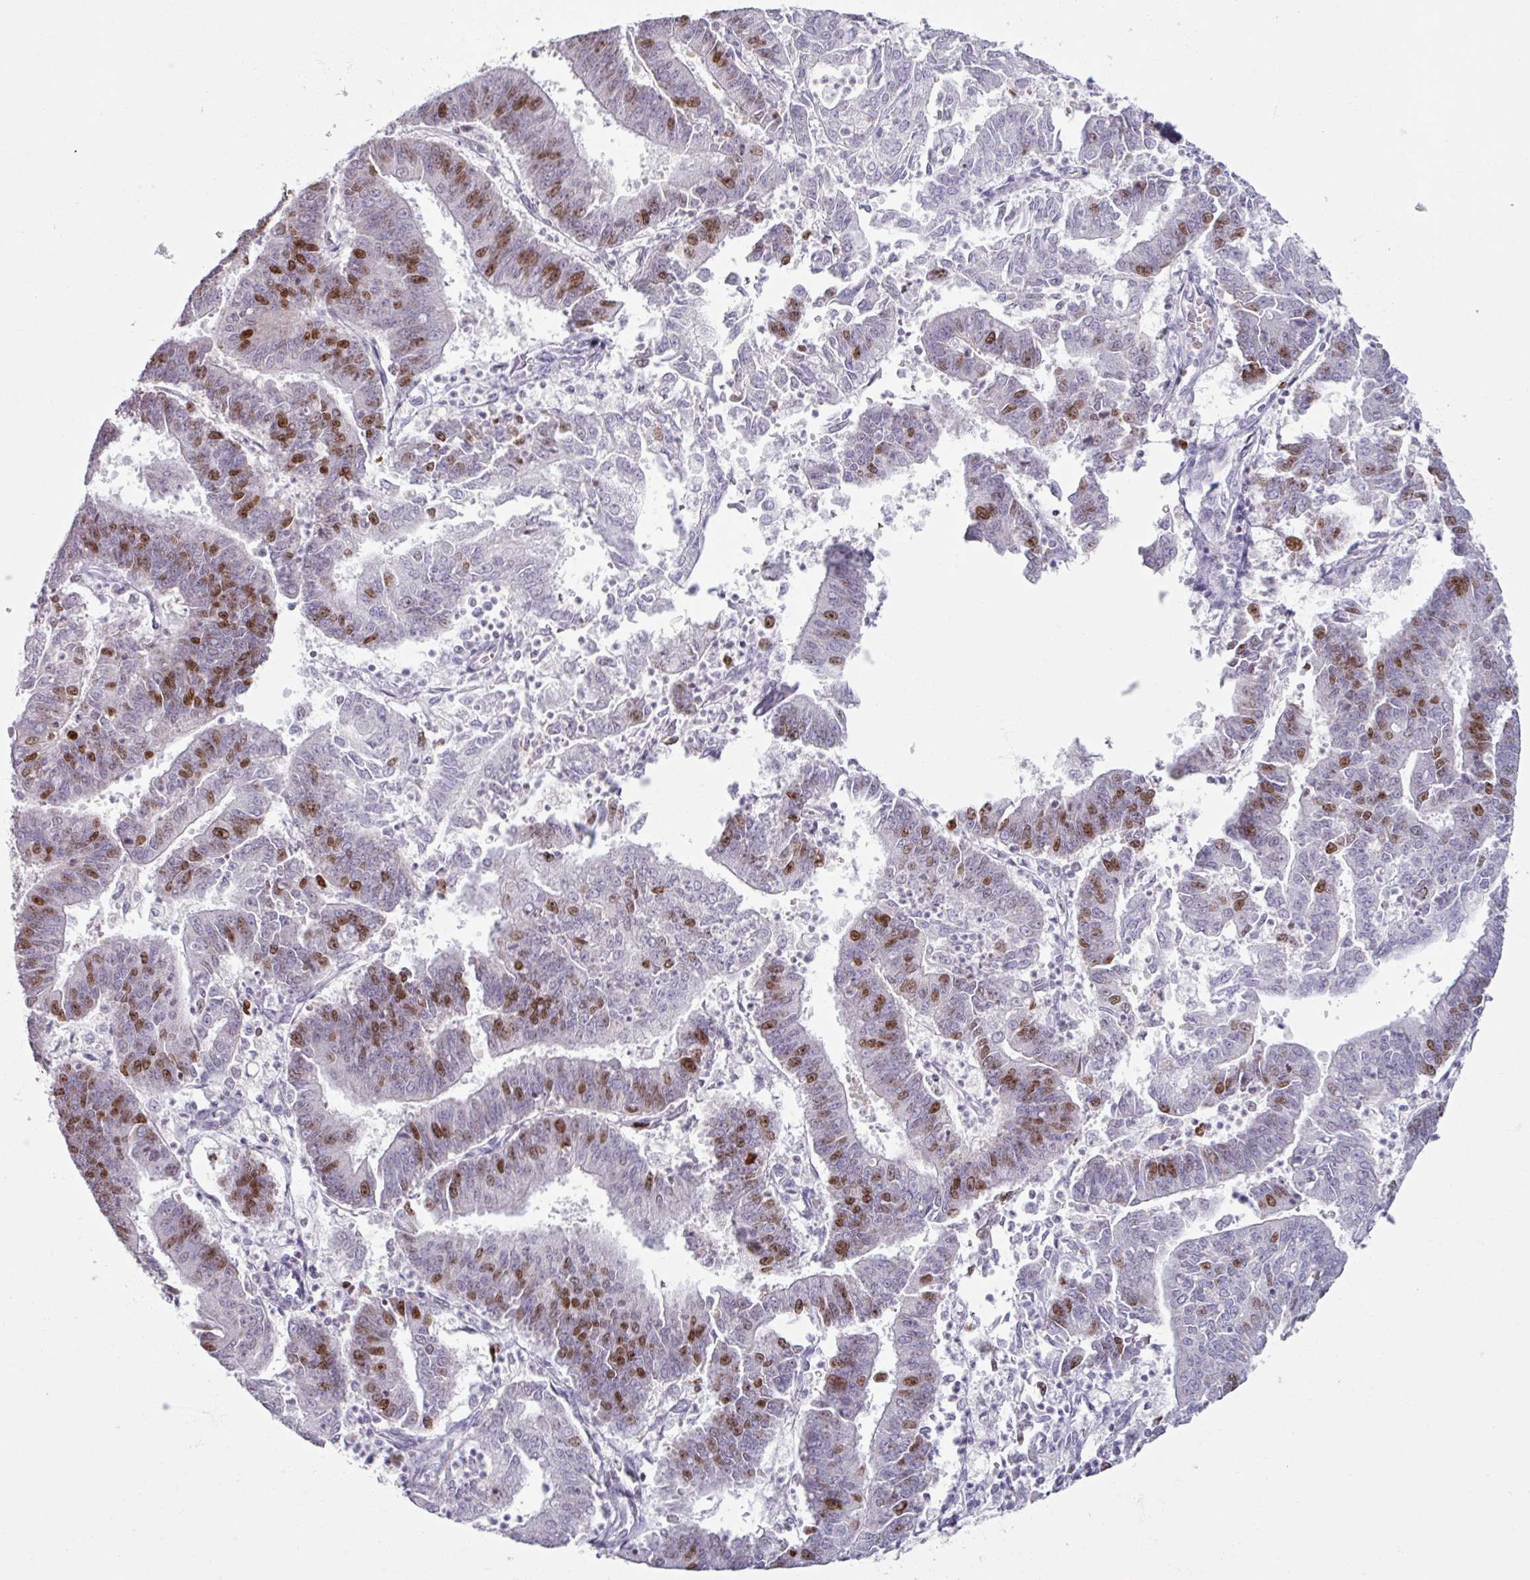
{"staining": {"intensity": "moderate", "quantity": "25%-75%", "location": "nuclear"}, "tissue": "endometrial cancer", "cell_type": "Tumor cells", "image_type": "cancer", "snomed": [{"axis": "morphology", "description": "Adenocarcinoma, NOS"}, {"axis": "topography", "description": "Endometrium"}], "caption": "Immunohistochemistry (IHC) (DAB (3,3'-diaminobenzidine)) staining of endometrial cancer (adenocarcinoma) exhibits moderate nuclear protein expression in about 25%-75% of tumor cells.", "gene": "ATAD2", "patient": {"sex": "female", "age": 73}}